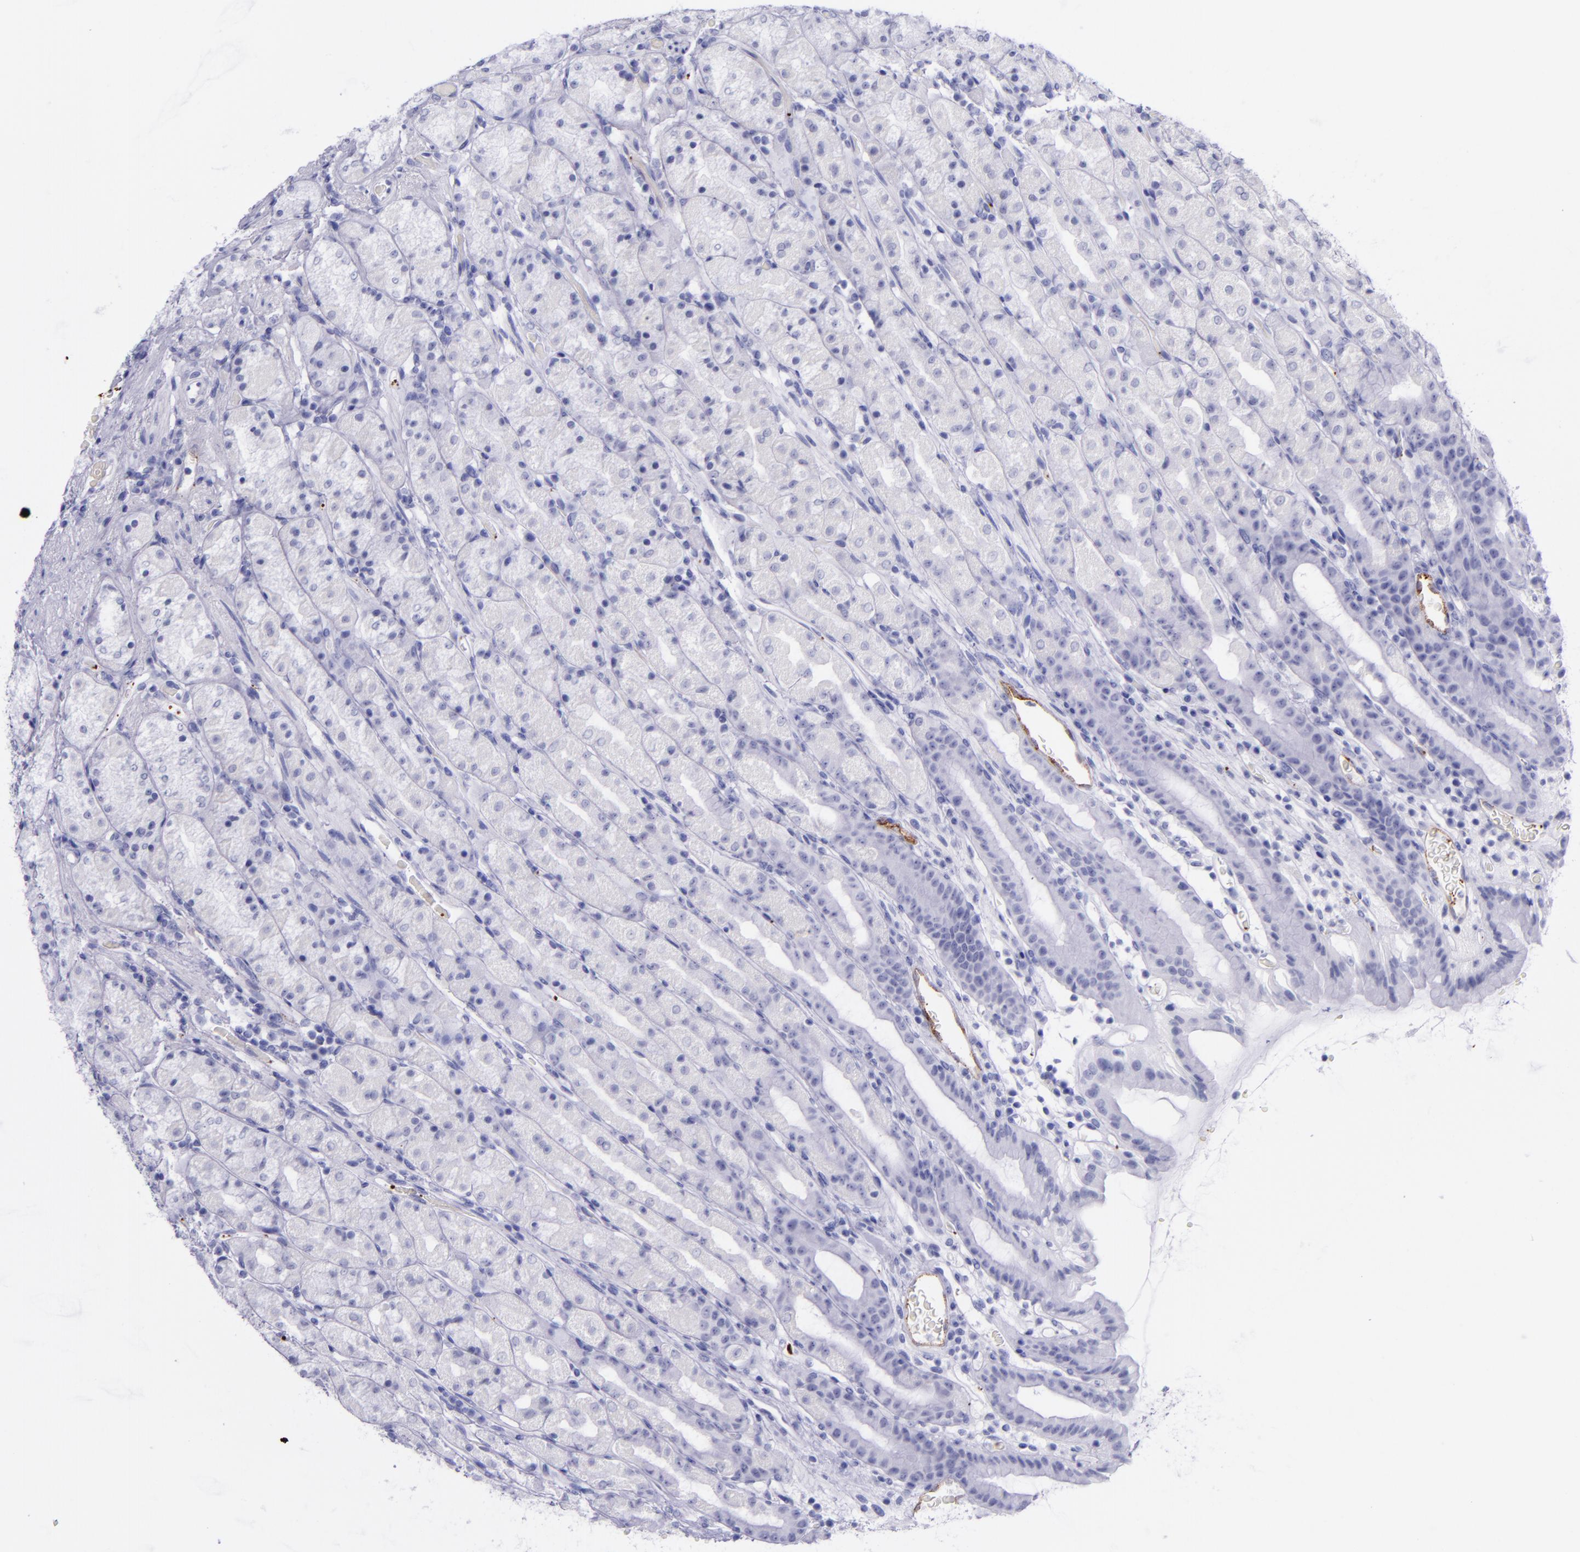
{"staining": {"intensity": "negative", "quantity": "none", "location": "none"}, "tissue": "stomach", "cell_type": "Glandular cells", "image_type": "normal", "snomed": [{"axis": "morphology", "description": "Normal tissue, NOS"}, {"axis": "topography", "description": "Stomach, upper"}], "caption": "High magnification brightfield microscopy of normal stomach stained with DAB (3,3'-diaminobenzidine) (brown) and counterstained with hematoxylin (blue): glandular cells show no significant positivity.", "gene": "SELE", "patient": {"sex": "male", "age": 68}}